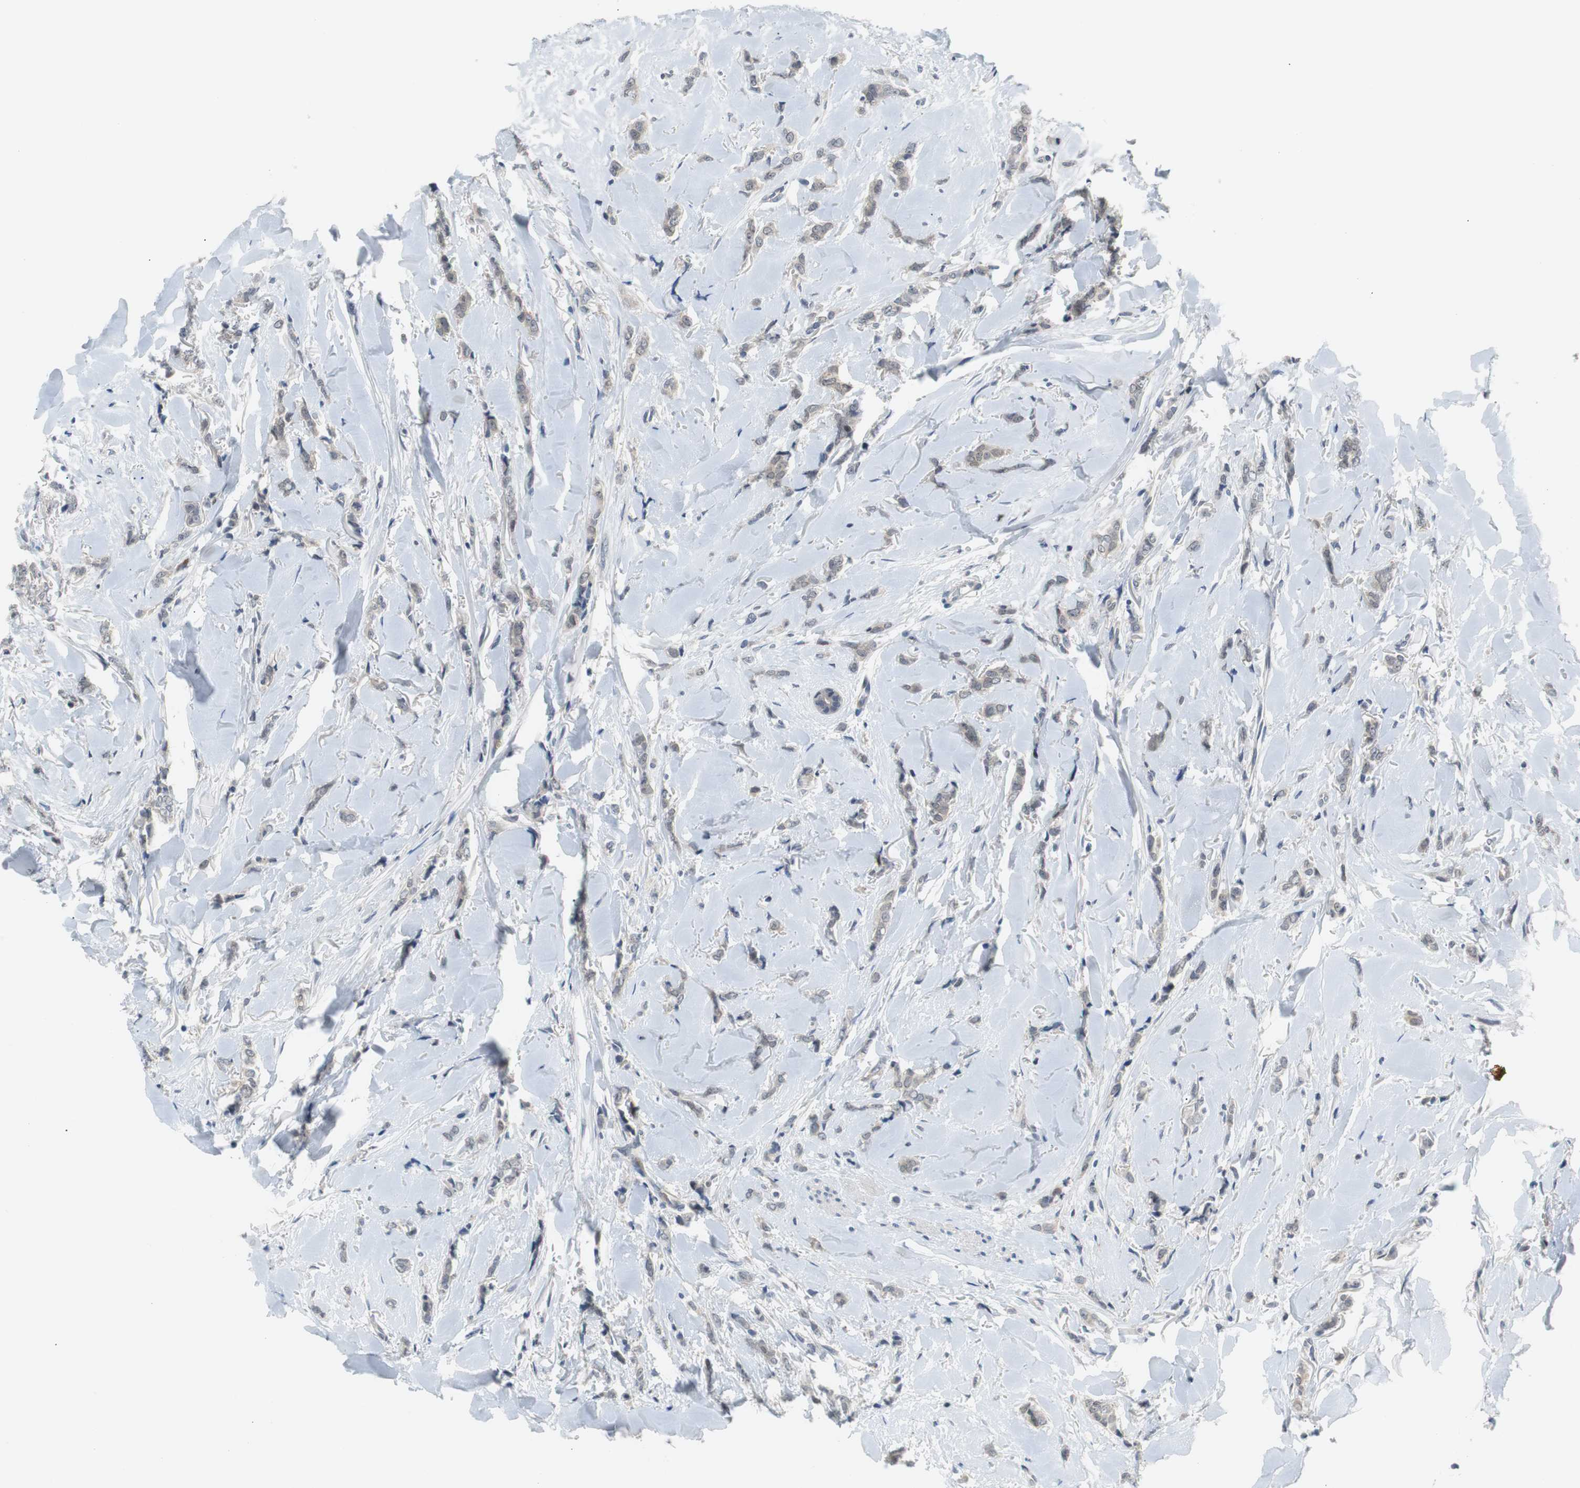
{"staining": {"intensity": "weak", "quantity": ">75%", "location": "cytoplasmic/membranous"}, "tissue": "breast cancer", "cell_type": "Tumor cells", "image_type": "cancer", "snomed": [{"axis": "morphology", "description": "Lobular carcinoma"}, {"axis": "topography", "description": "Skin"}, {"axis": "topography", "description": "Breast"}], "caption": "Breast cancer (lobular carcinoma) was stained to show a protein in brown. There is low levels of weak cytoplasmic/membranous expression in approximately >75% of tumor cells.", "gene": "MAP2K4", "patient": {"sex": "female", "age": 46}}